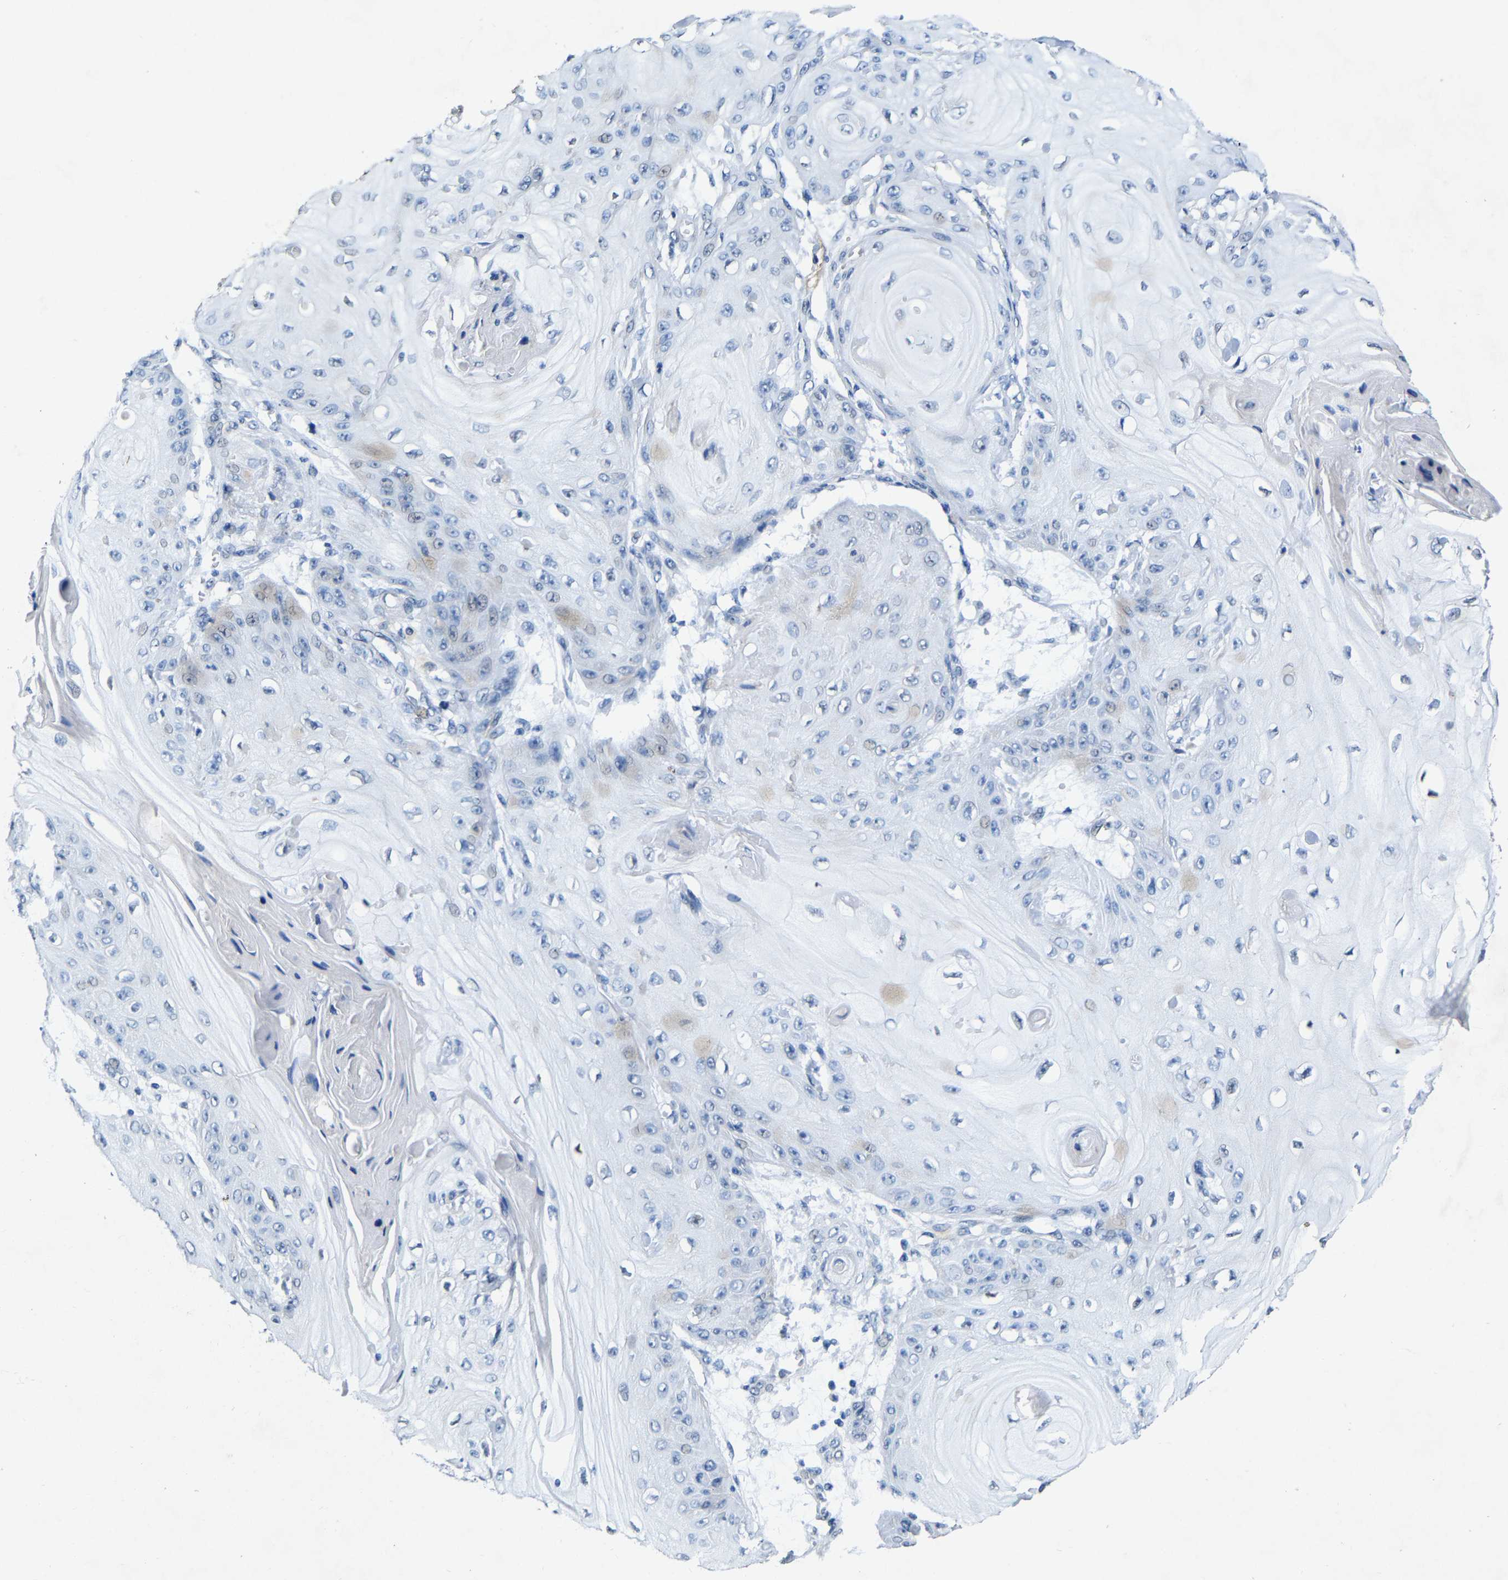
{"staining": {"intensity": "negative", "quantity": "none", "location": "none"}, "tissue": "skin cancer", "cell_type": "Tumor cells", "image_type": "cancer", "snomed": [{"axis": "morphology", "description": "Squamous cell carcinoma, NOS"}, {"axis": "topography", "description": "Skin"}], "caption": "This is an immunohistochemistry image of skin cancer (squamous cell carcinoma). There is no positivity in tumor cells.", "gene": "UBN2", "patient": {"sex": "male", "age": 74}}